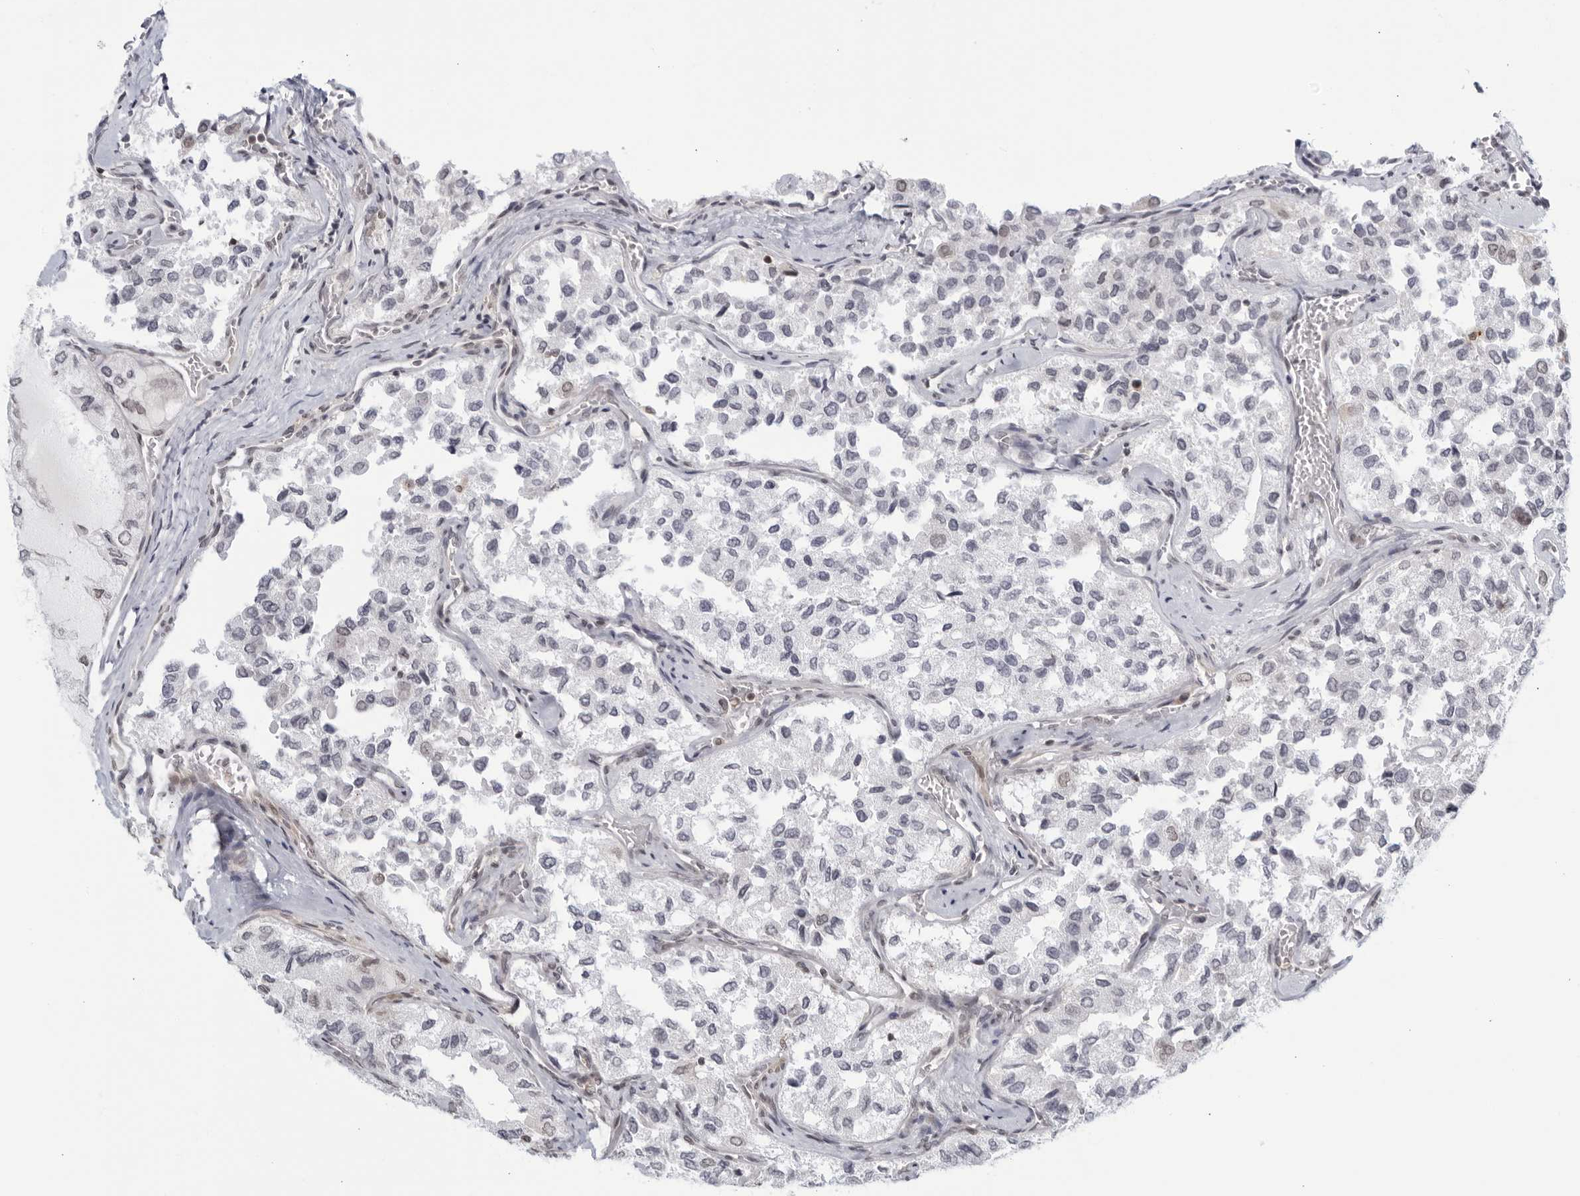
{"staining": {"intensity": "weak", "quantity": "25%-75%", "location": "nuclear"}, "tissue": "thyroid cancer", "cell_type": "Tumor cells", "image_type": "cancer", "snomed": [{"axis": "morphology", "description": "Follicular adenoma carcinoma, NOS"}, {"axis": "topography", "description": "Thyroid gland"}], "caption": "Tumor cells exhibit weak nuclear expression in approximately 25%-75% of cells in thyroid cancer (follicular adenoma carcinoma). Immunohistochemistry stains the protein in brown and the nuclei are stained blue.", "gene": "CC2D1B", "patient": {"sex": "male", "age": 75}}